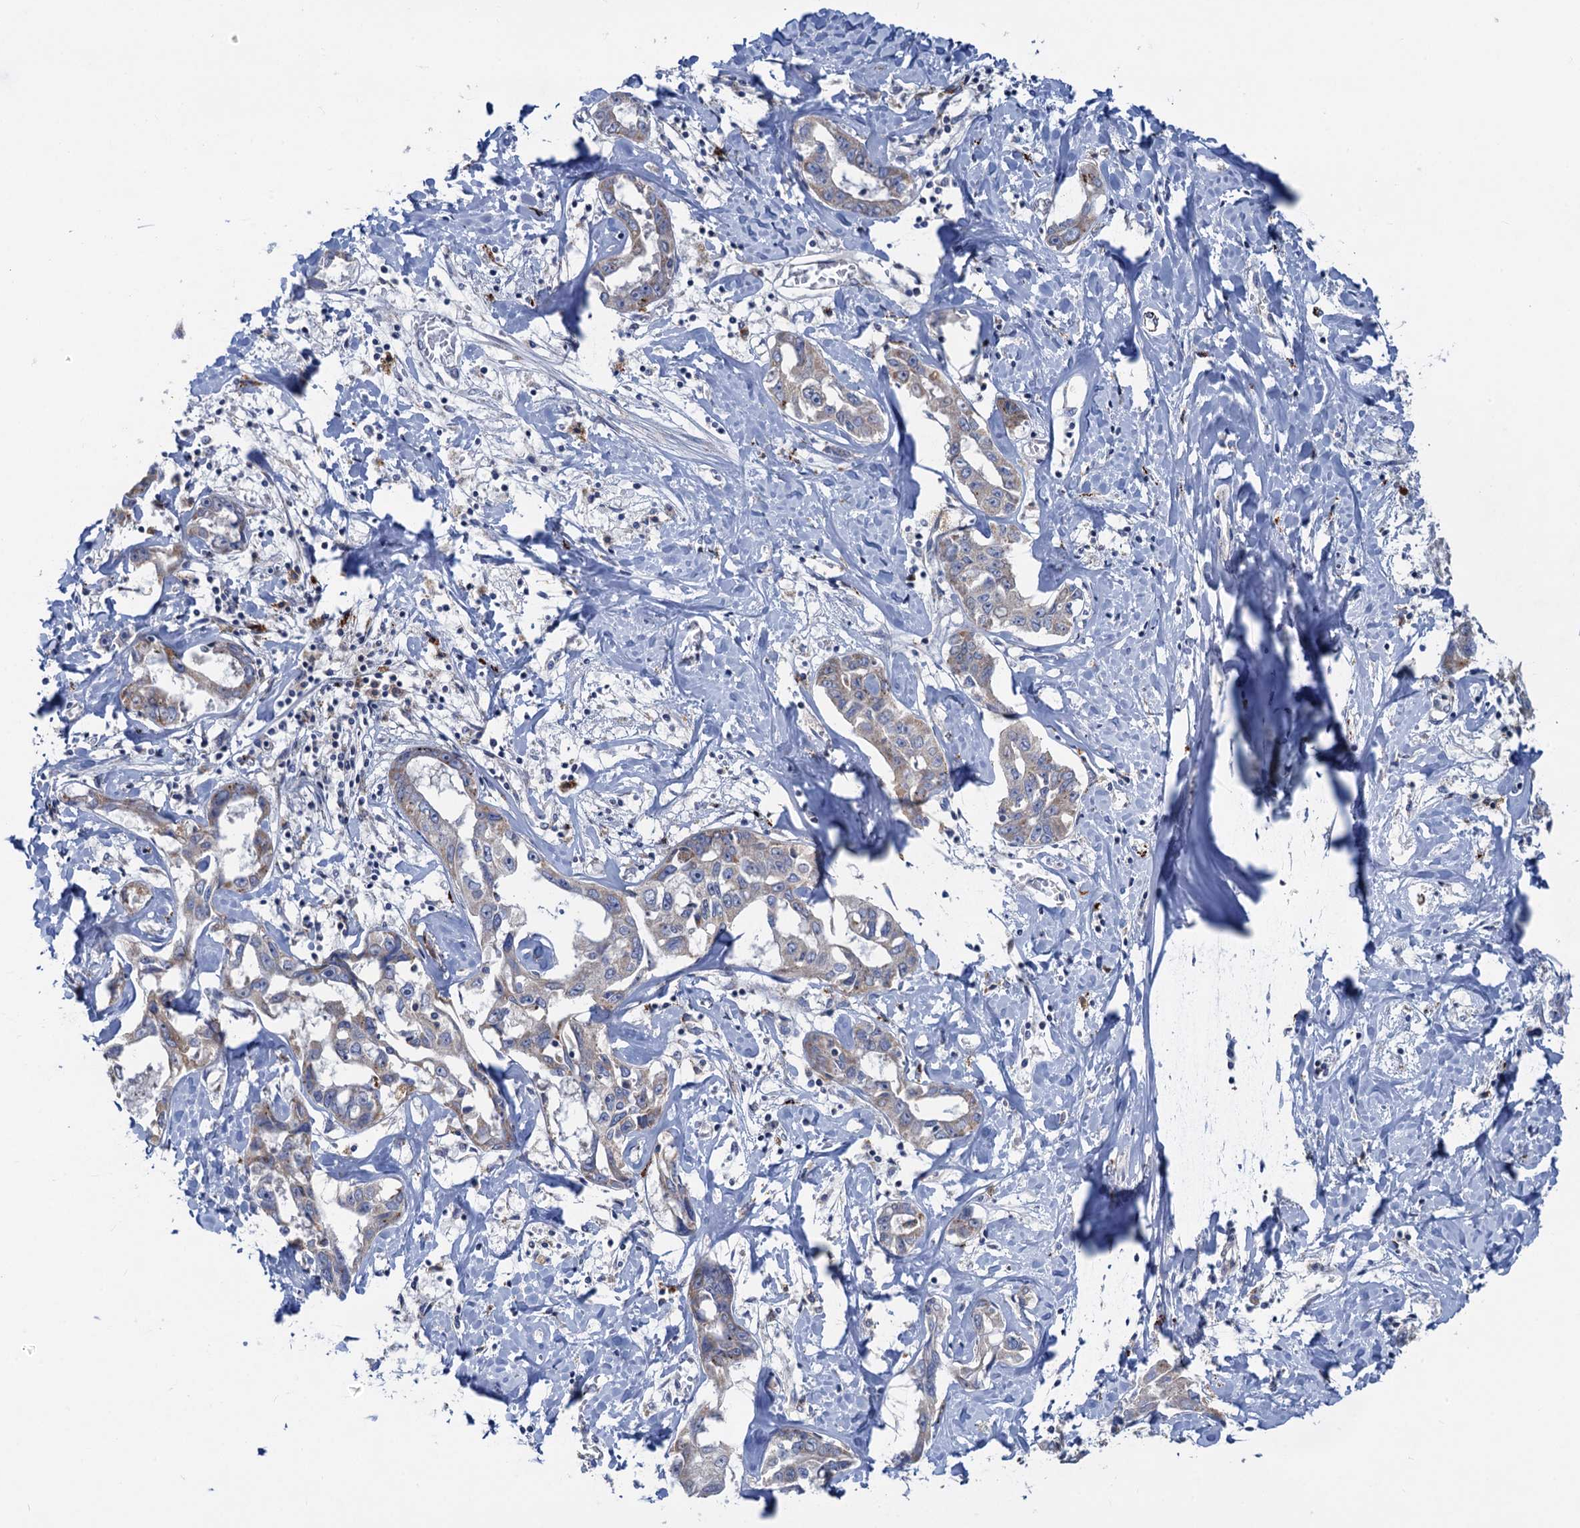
{"staining": {"intensity": "weak", "quantity": "<25%", "location": "cytoplasmic/membranous"}, "tissue": "liver cancer", "cell_type": "Tumor cells", "image_type": "cancer", "snomed": [{"axis": "morphology", "description": "Cholangiocarcinoma"}, {"axis": "topography", "description": "Liver"}], "caption": "An immunohistochemistry (IHC) histopathology image of liver cancer (cholangiocarcinoma) is shown. There is no staining in tumor cells of liver cancer (cholangiocarcinoma).", "gene": "ANKS3", "patient": {"sex": "male", "age": 59}}